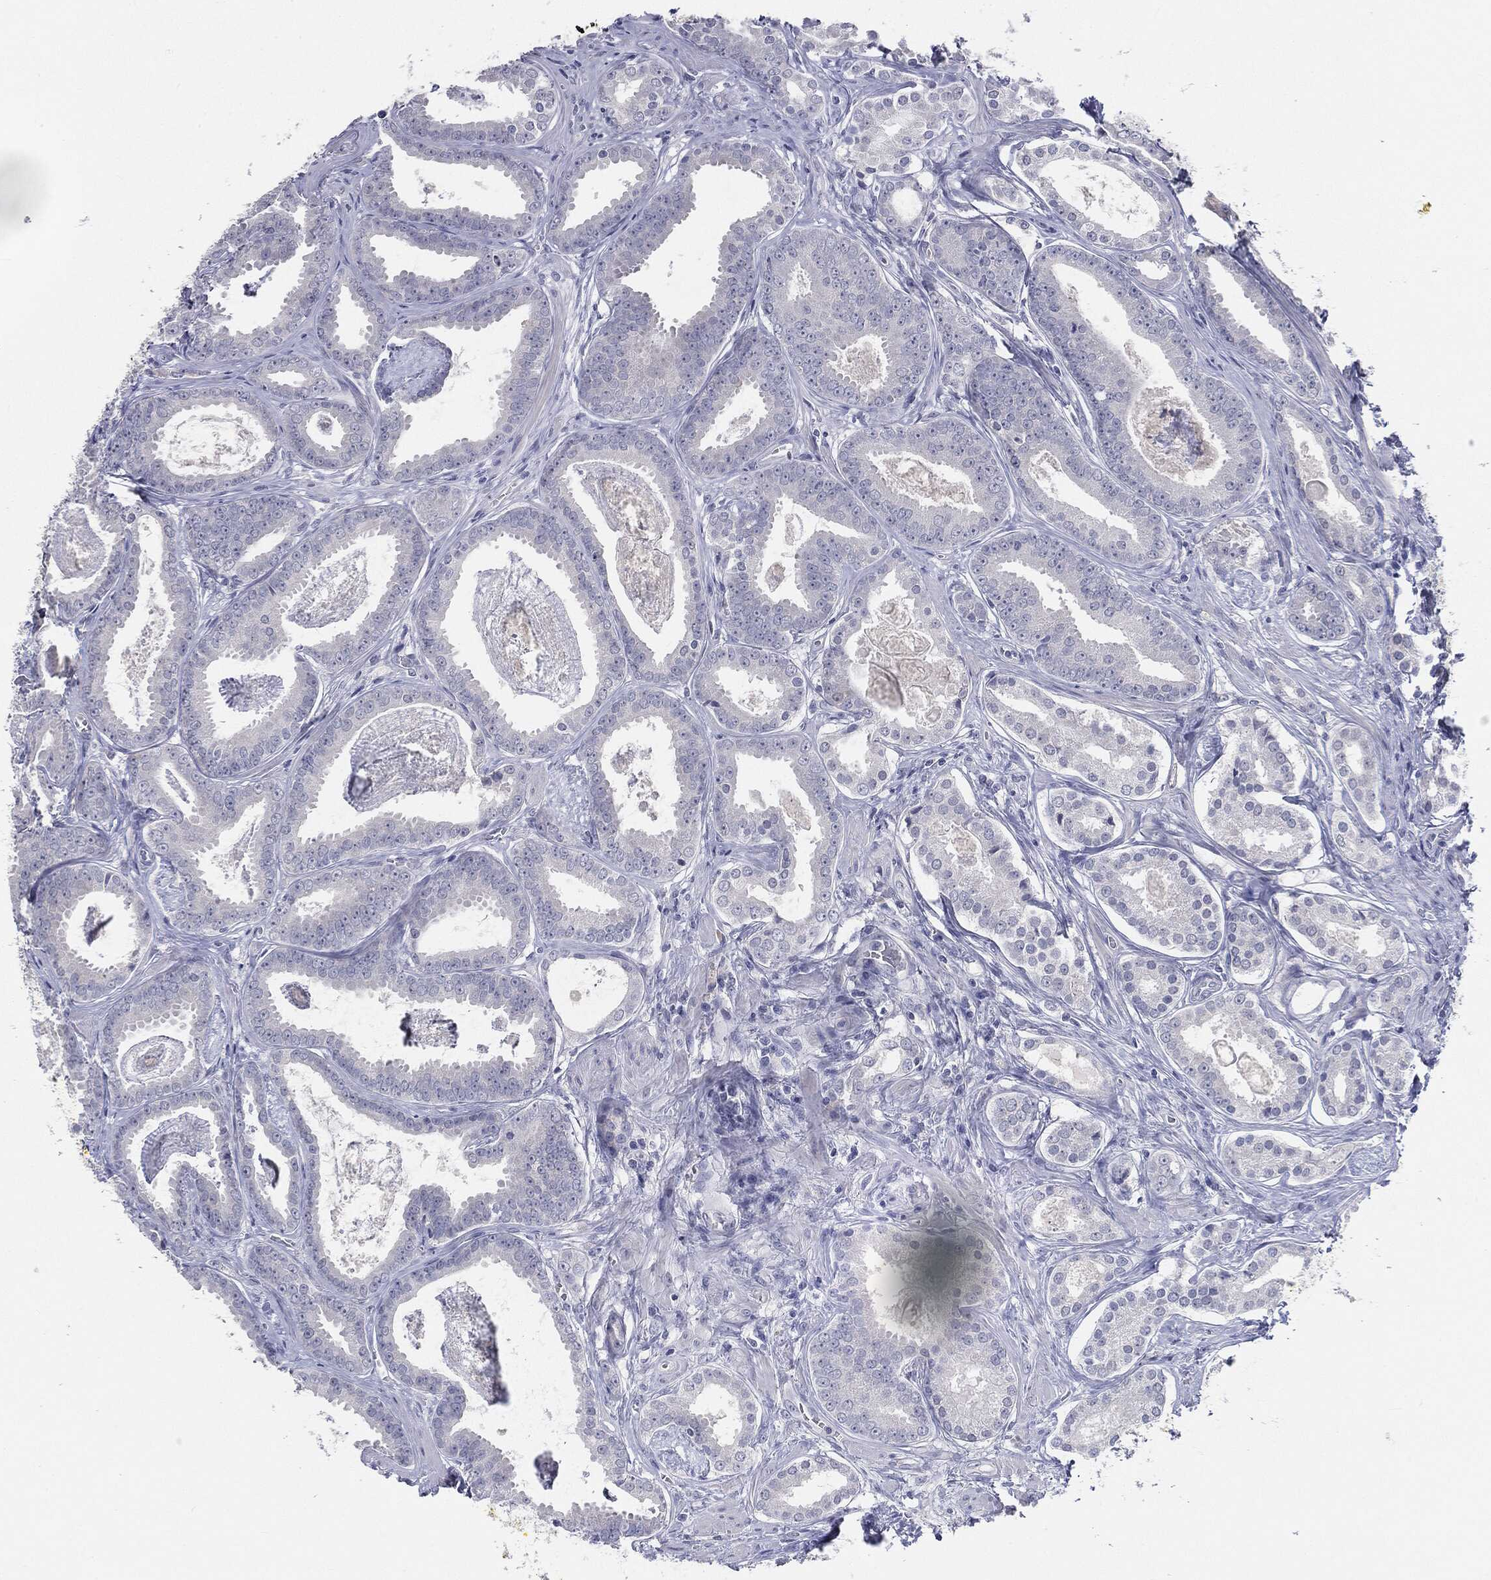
{"staining": {"intensity": "negative", "quantity": "none", "location": "none"}, "tissue": "prostate cancer", "cell_type": "Tumor cells", "image_type": "cancer", "snomed": [{"axis": "morphology", "description": "Adenocarcinoma, NOS"}, {"axis": "topography", "description": "Prostate"}], "caption": "Adenocarcinoma (prostate) stained for a protein using immunohistochemistry (IHC) shows no expression tumor cells.", "gene": "CGB1", "patient": {"sex": "male", "age": 61}}